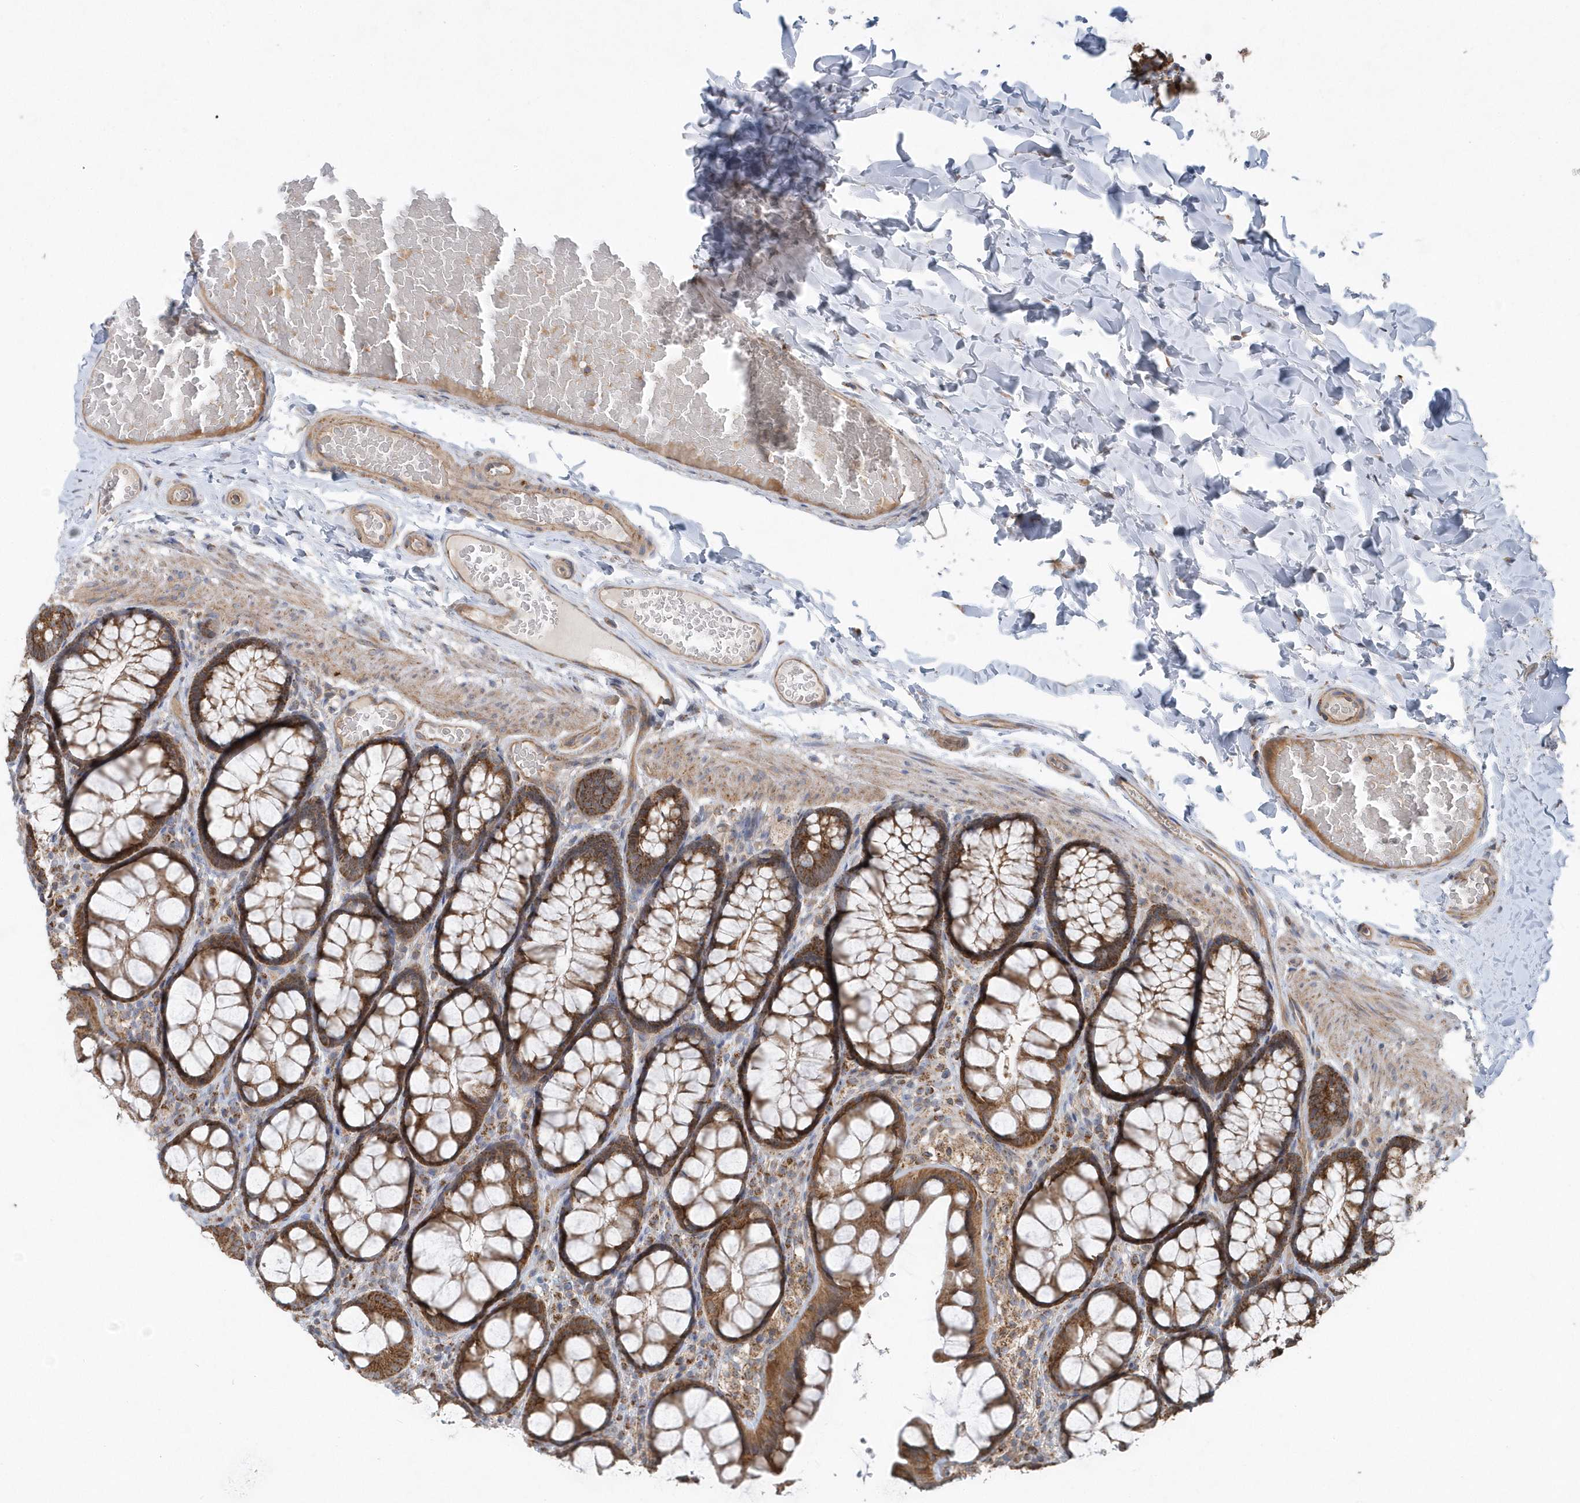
{"staining": {"intensity": "moderate", "quantity": ">75%", "location": "cytoplasmic/membranous"}, "tissue": "colon", "cell_type": "Endothelial cells", "image_type": "normal", "snomed": [{"axis": "morphology", "description": "Normal tissue, NOS"}, {"axis": "topography", "description": "Colon"}], "caption": "Immunohistochemical staining of unremarkable colon exhibits medium levels of moderate cytoplasmic/membranous expression in approximately >75% of endothelial cells. The protein of interest is stained brown, and the nuclei are stained in blue (DAB IHC with brightfield microscopy, high magnification).", "gene": "PPP1R7", "patient": {"sex": "male", "age": 47}}